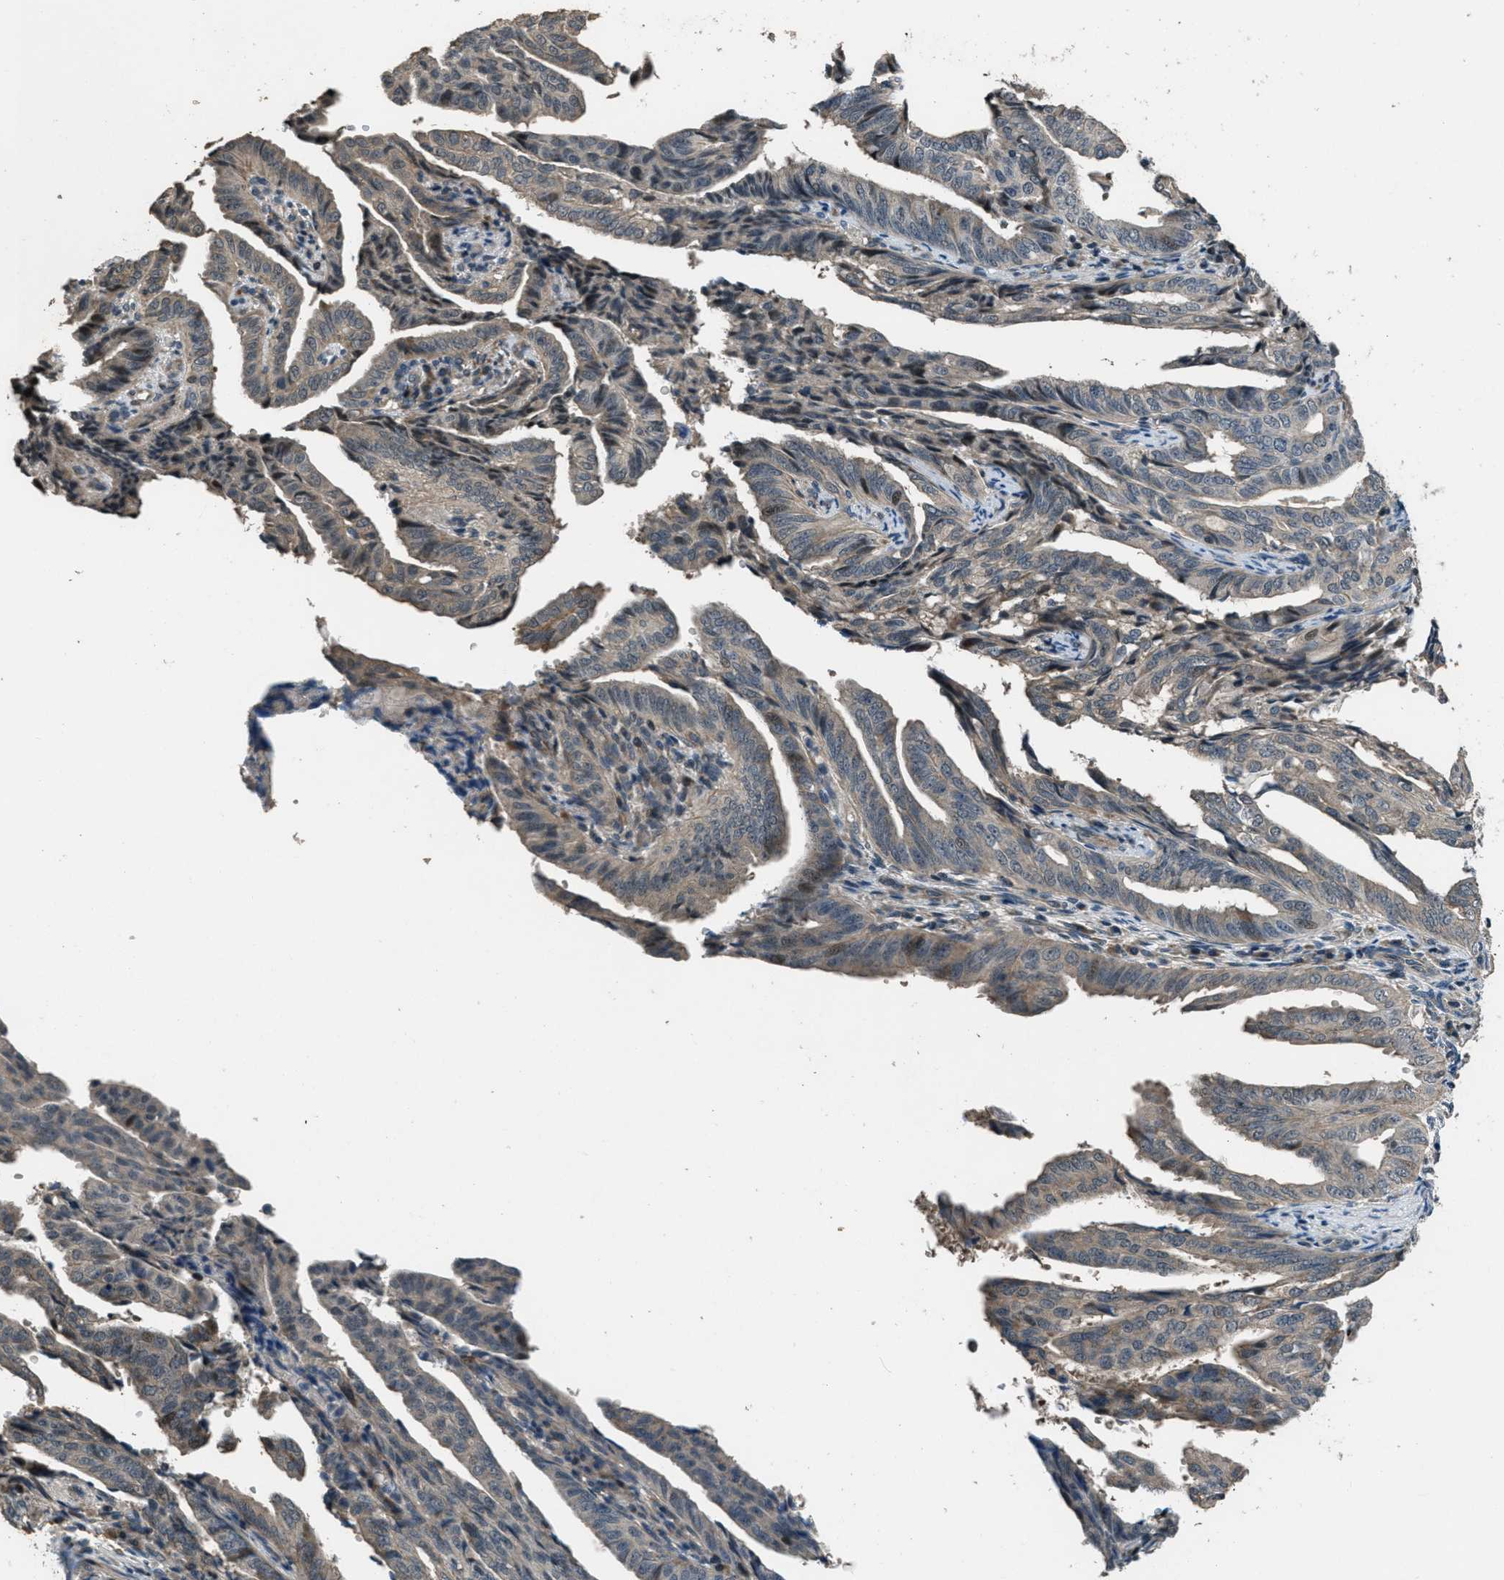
{"staining": {"intensity": "weak", "quantity": "<25%", "location": "cytoplasmic/membranous"}, "tissue": "endometrial cancer", "cell_type": "Tumor cells", "image_type": "cancer", "snomed": [{"axis": "morphology", "description": "Adenocarcinoma, NOS"}, {"axis": "topography", "description": "Endometrium"}], "caption": "This is an IHC micrograph of endometrial cancer. There is no staining in tumor cells.", "gene": "NAT1", "patient": {"sex": "female", "age": 58}}